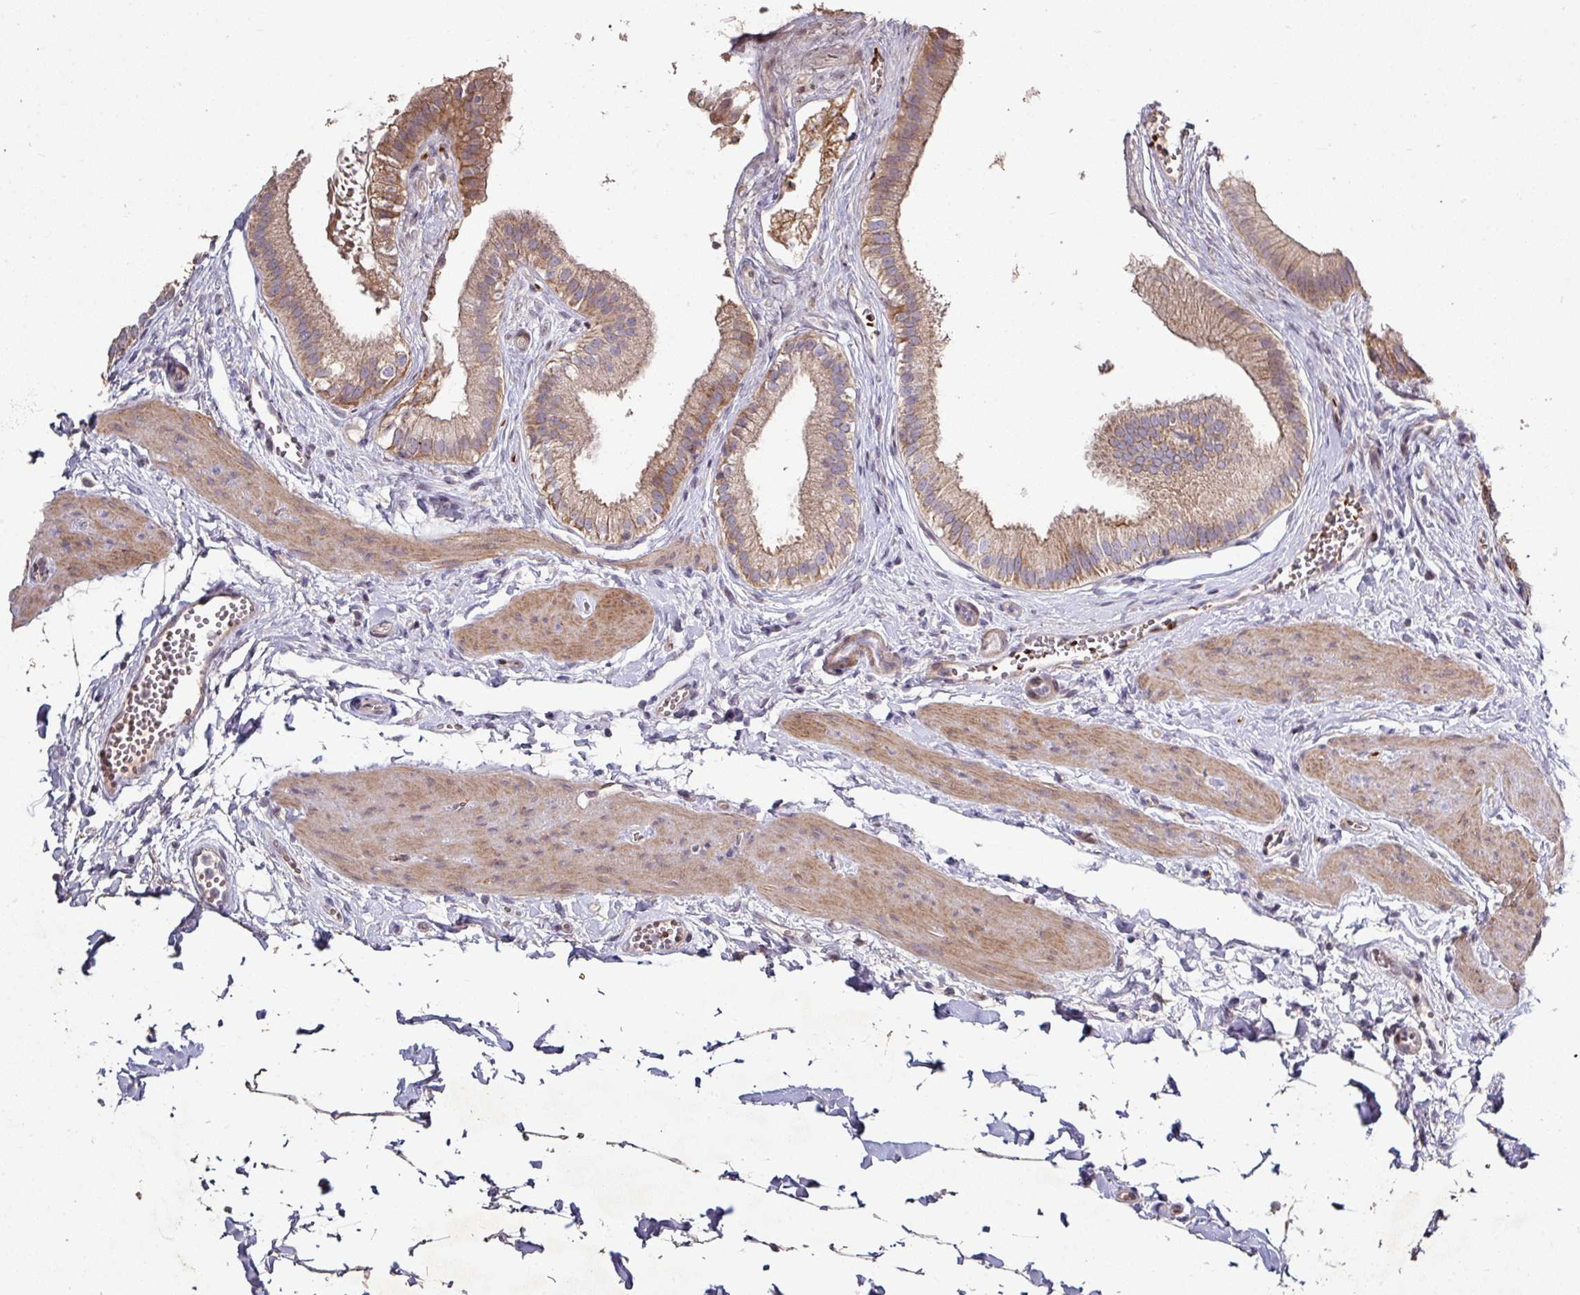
{"staining": {"intensity": "moderate", "quantity": ">75%", "location": "cytoplasmic/membranous"}, "tissue": "gallbladder", "cell_type": "Glandular cells", "image_type": "normal", "snomed": [{"axis": "morphology", "description": "Normal tissue, NOS"}, {"axis": "topography", "description": "Gallbladder"}], "caption": "Protein staining of benign gallbladder shows moderate cytoplasmic/membranous expression in approximately >75% of glandular cells.", "gene": "RPL23A", "patient": {"sex": "female", "age": 54}}